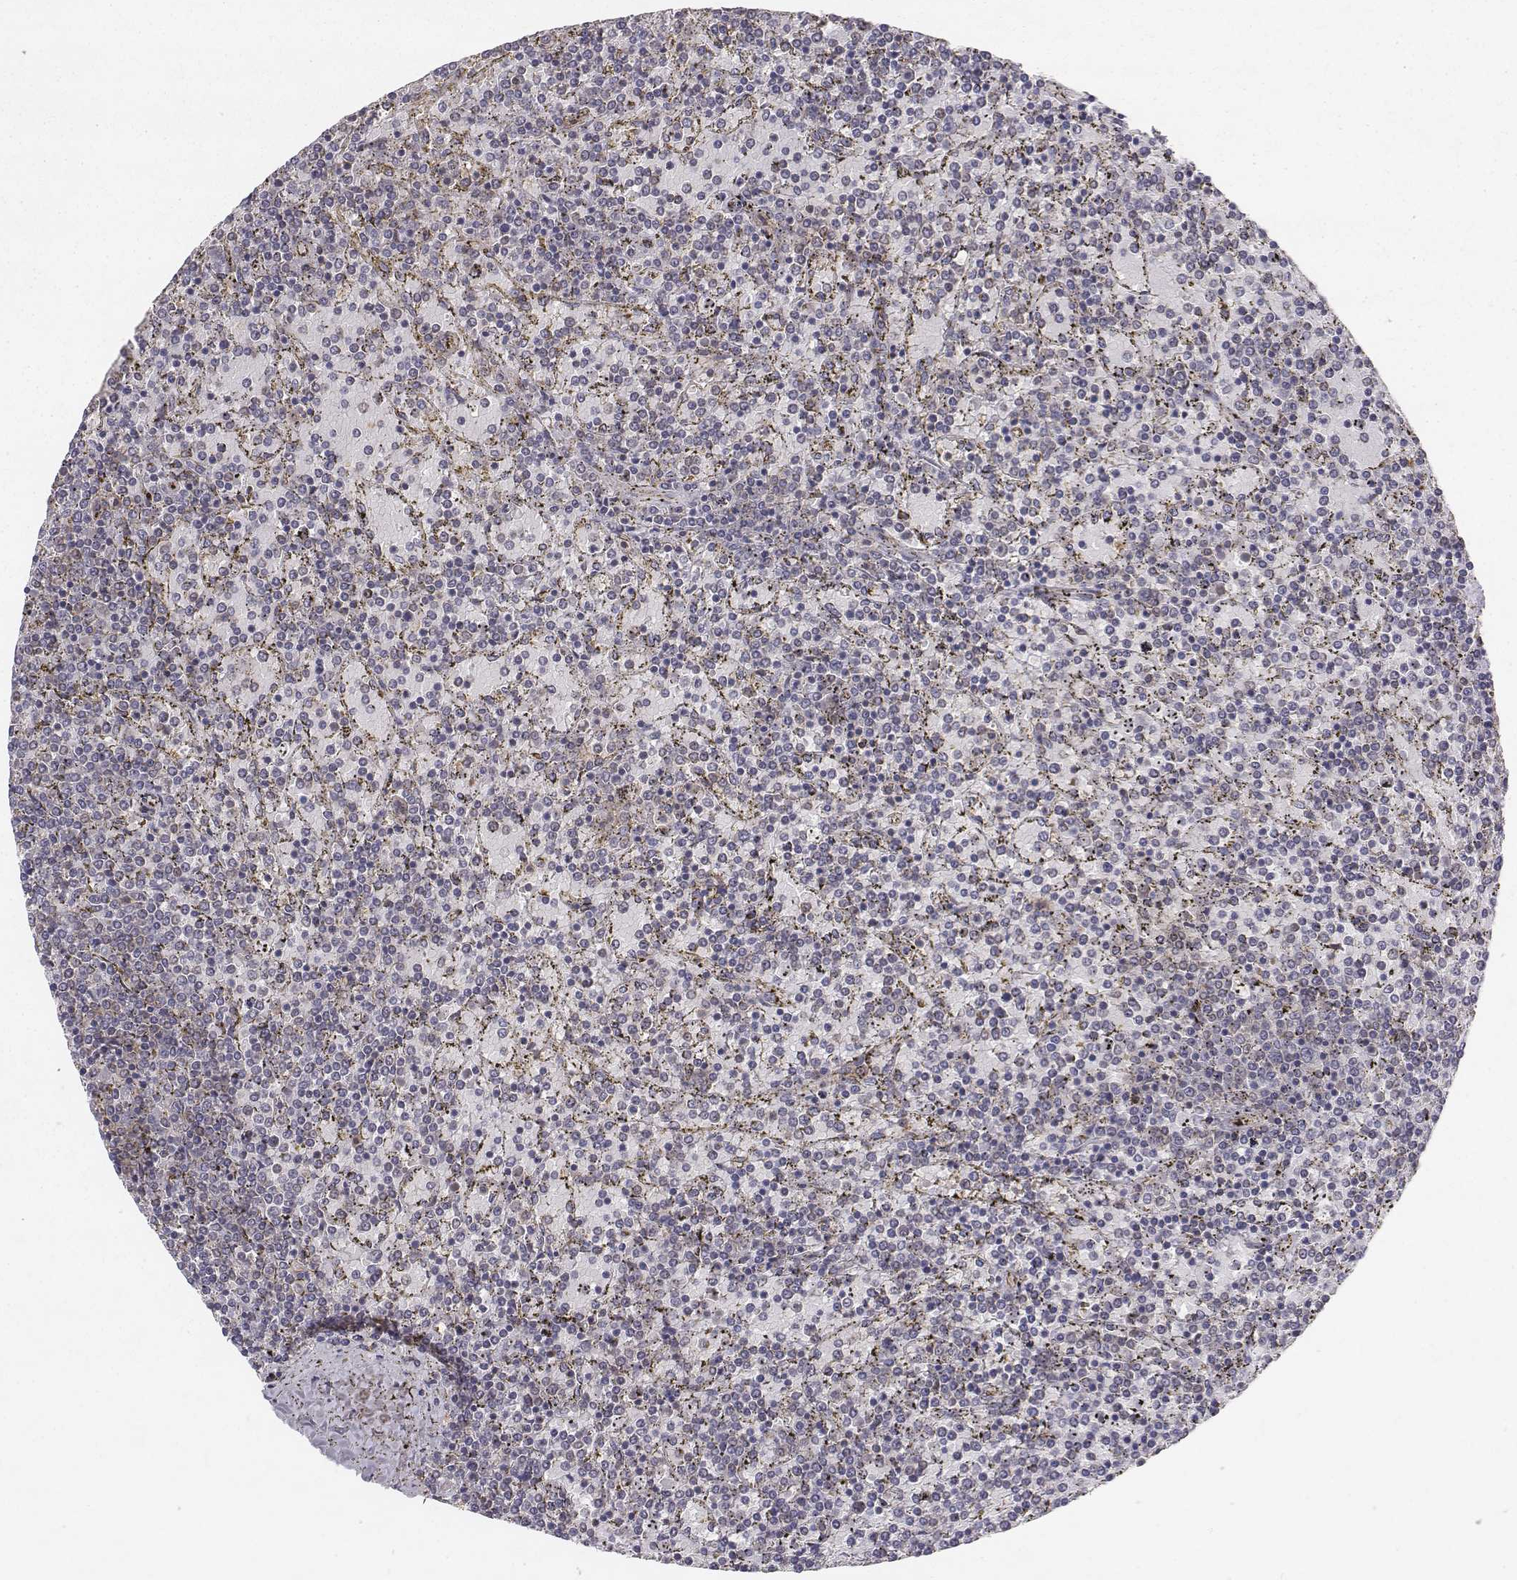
{"staining": {"intensity": "negative", "quantity": "none", "location": "none"}, "tissue": "lymphoma", "cell_type": "Tumor cells", "image_type": "cancer", "snomed": [{"axis": "morphology", "description": "Malignant lymphoma, non-Hodgkin's type, Low grade"}, {"axis": "topography", "description": "Spleen"}], "caption": "Immunohistochemical staining of human lymphoma shows no significant expression in tumor cells. (Brightfield microscopy of DAB (3,3'-diaminobenzidine) IHC at high magnification).", "gene": "PTPRG", "patient": {"sex": "female", "age": 77}}